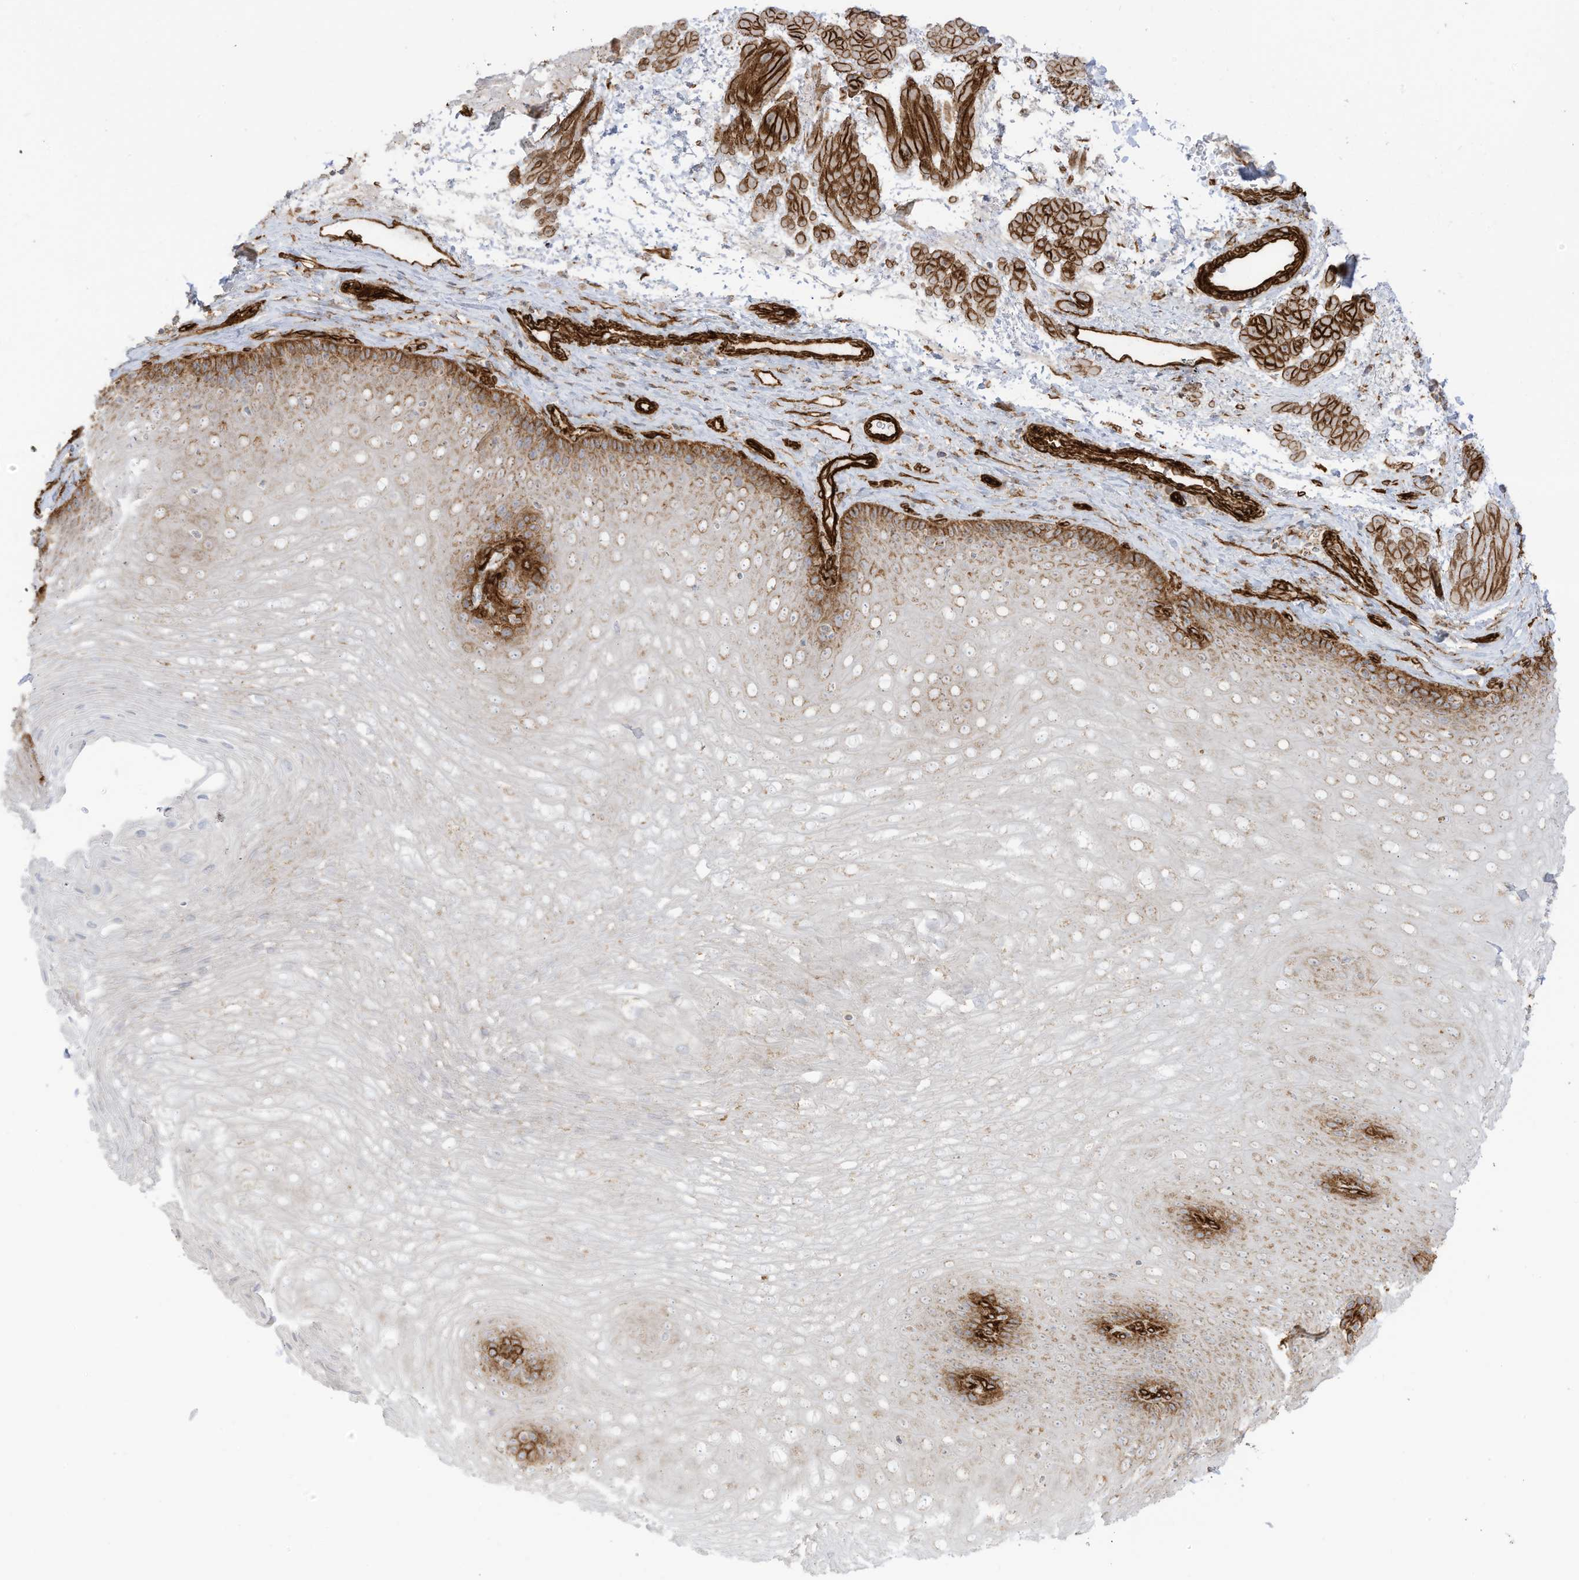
{"staining": {"intensity": "moderate", "quantity": "25%-75%", "location": "cytoplasmic/membranous"}, "tissue": "esophagus", "cell_type": "Squamous epithelial cells", "image_type": "normal", "snomed": [{"axis": "morphology", "description": "Normal tissue, NOS"}, {"axis": "topography", "description": "Esophagus"}], "caption": "This image displays IHC staining of unremarkable esophagus, with medium moderate cytoplasmic/membranous positivity in about 25%-75% of squamous epithelial cells.", "gene": "ABCB7", "patient": {"sex": "female", "age": 66}}